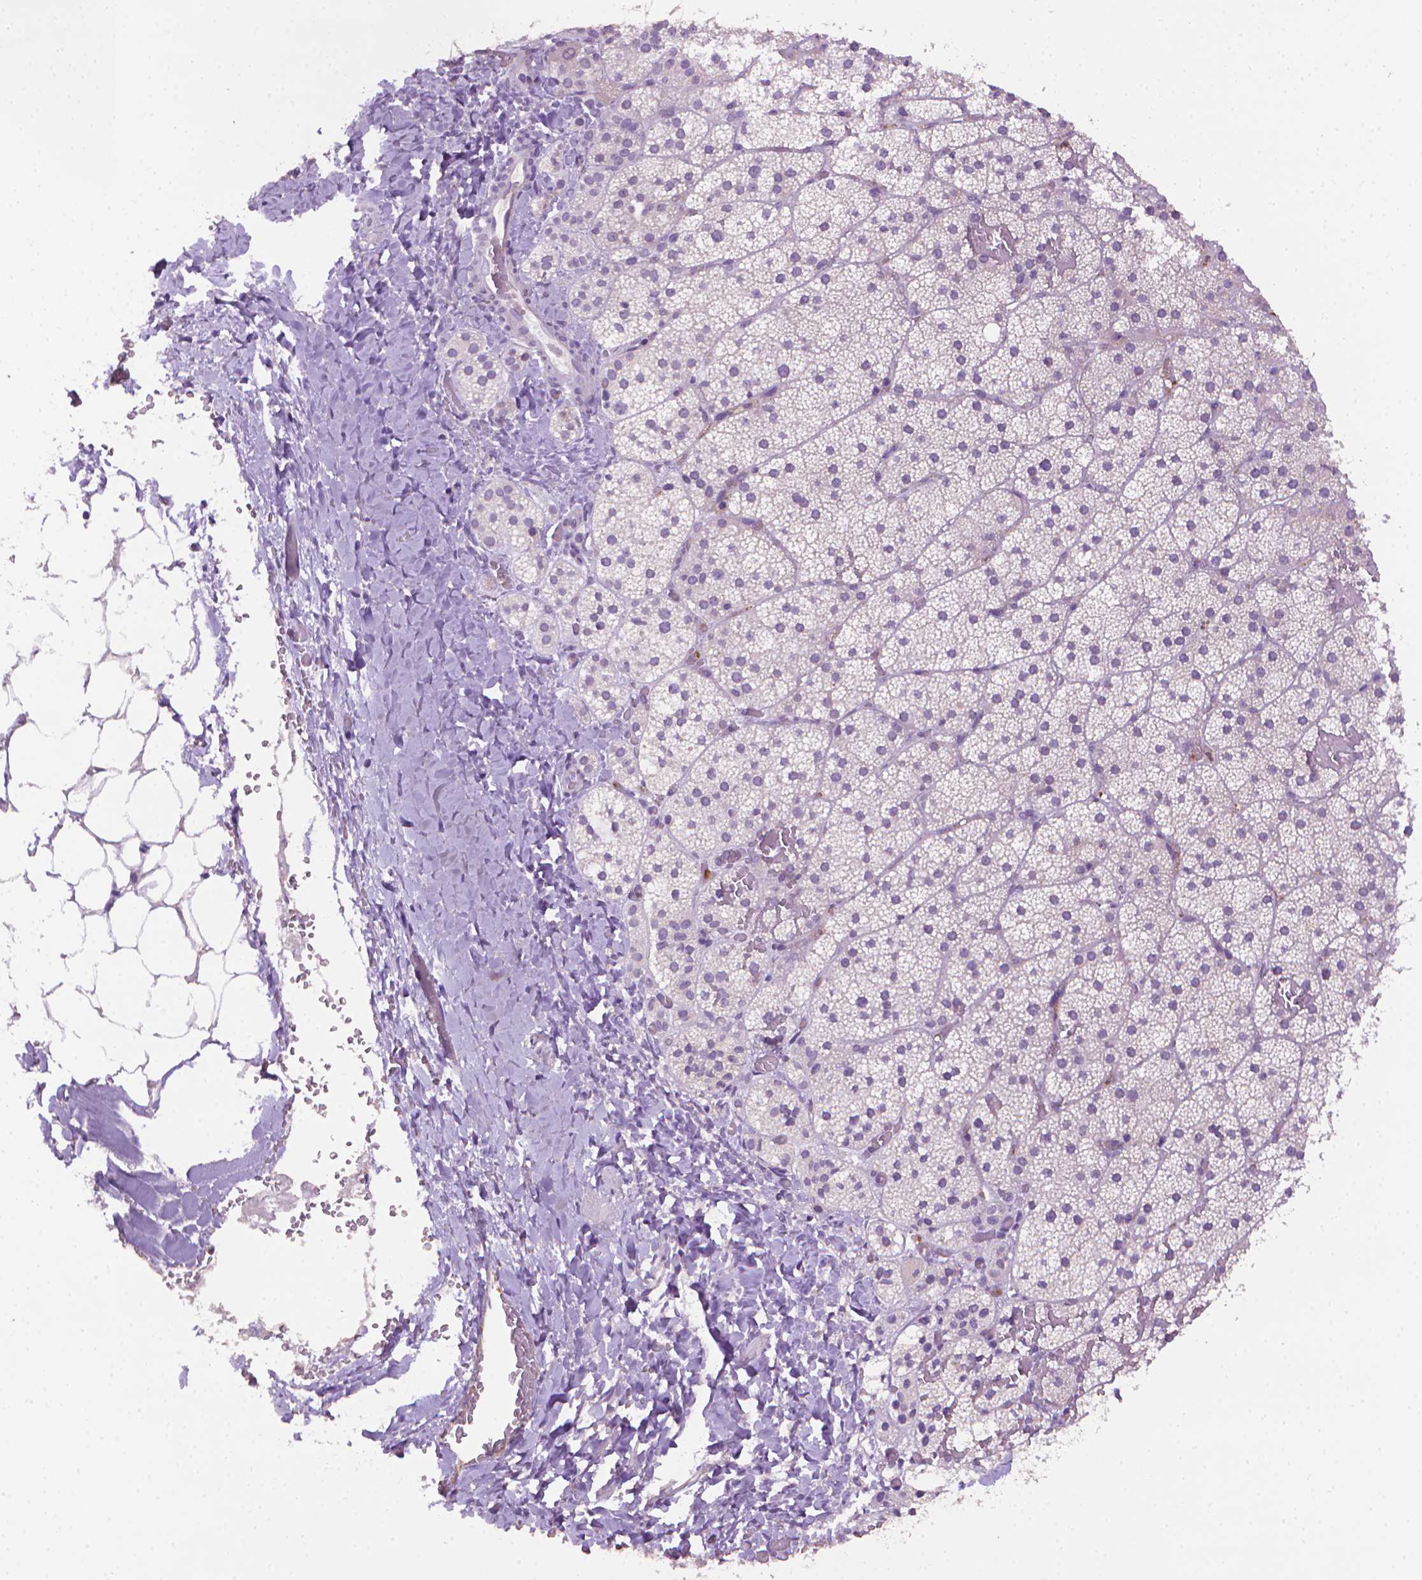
{"staining": {"intensity": "negative", "quantity": "none", "location": "none"}, "tissue": "adrenal gland", "cell_type": "Glandular cells", "image_type": "normal", "snomed": [{"axis": "morphology", "description": "Normal tissue, NOS"}, {"axis": "topography", "description": "Adrenal gland"}], "caption": "An immunohistochemistry (IHC) micrograph of benign adrenal gland is shown. There is no staining in glandular cells of adrenal gland.", "gene": "CDKN2D", "patient": {"sex": "male", "age": 53}}